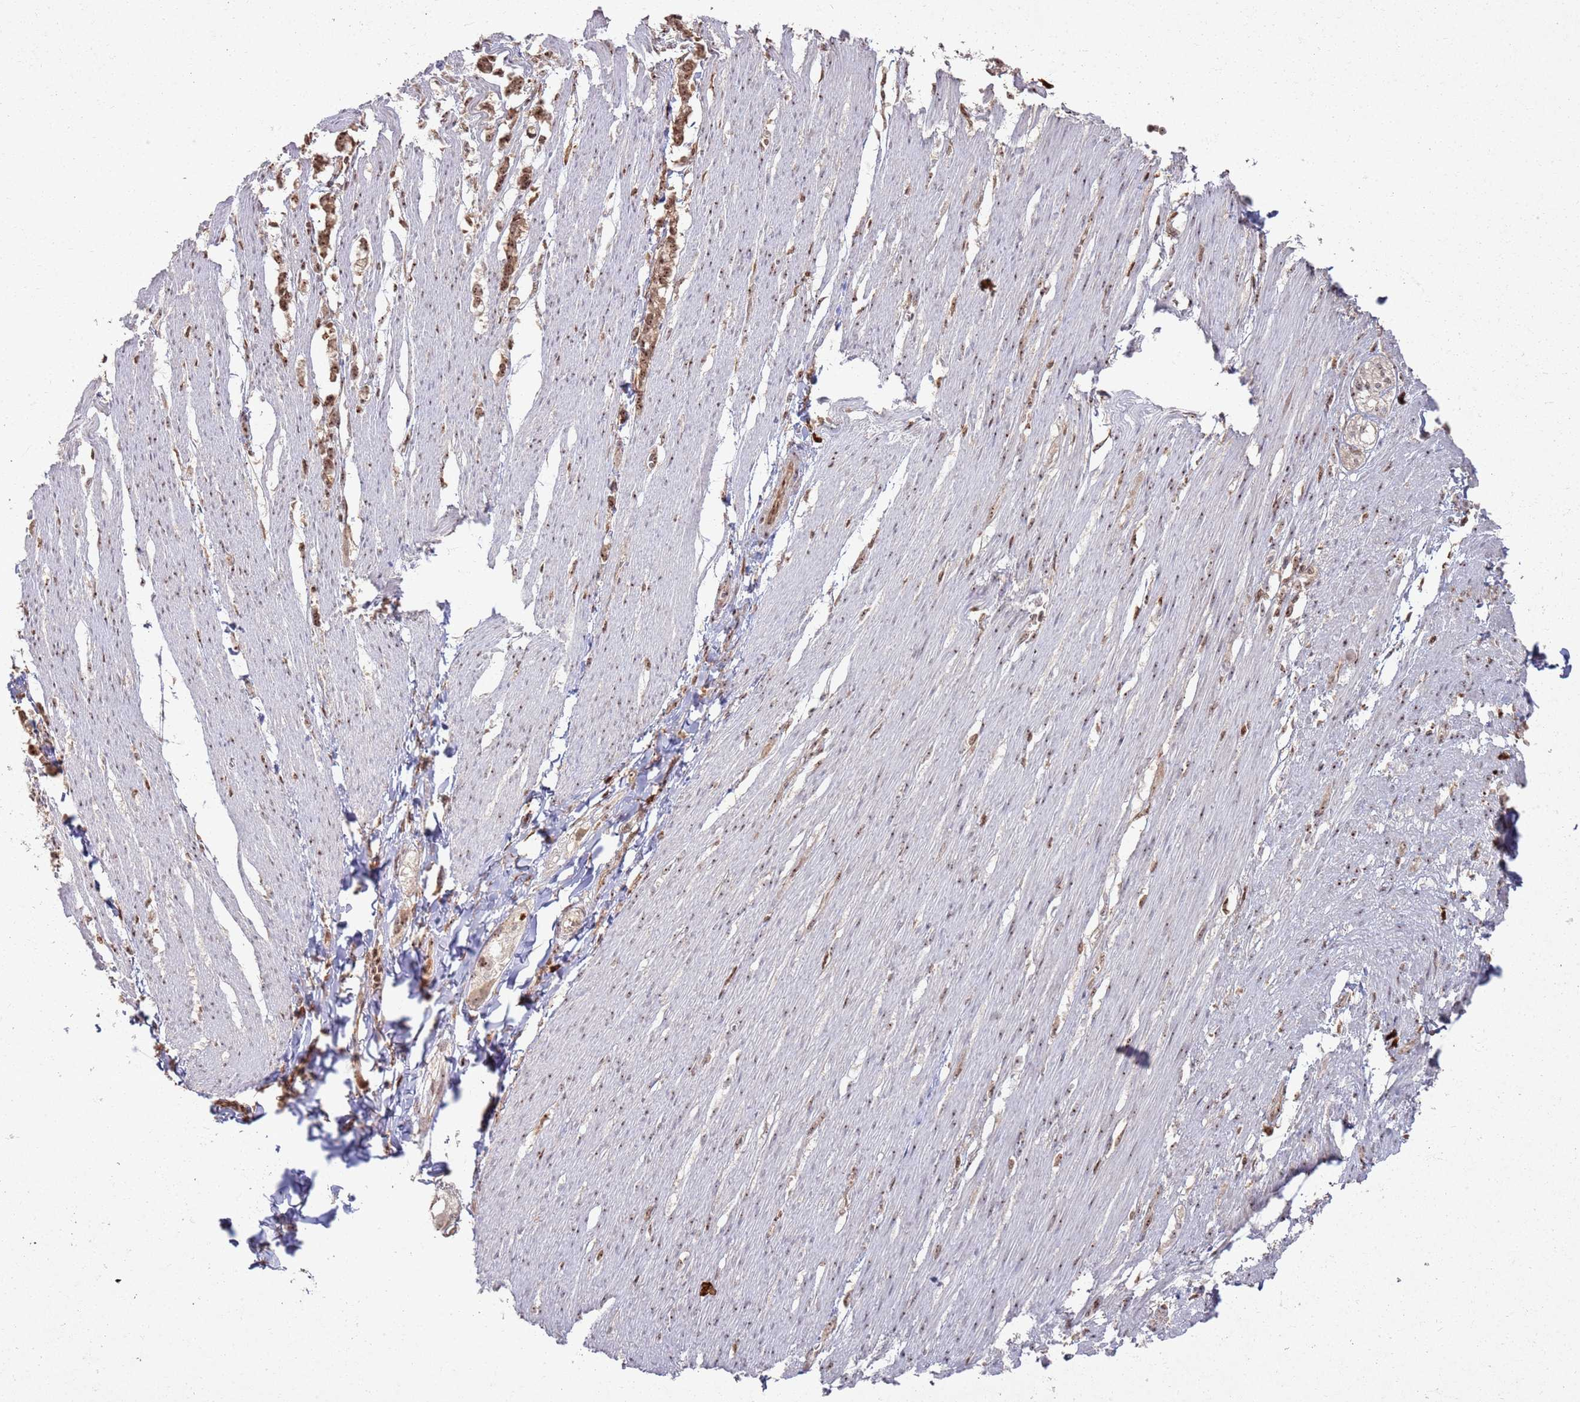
{"staining": {"intensity": "moderate", "quantity": "25%-75%", "location": "nuclear"}, "tissue": "smooth muscle", "cell_type": "Smooth muscle cells", "image_type": "normal", "snomed": [{"axis": "morphology", "description": "Normal tissue, NOS"}, {"axis": "morphology", "description": "Adenocarcinoma, NOS"}, {"axis": "topography", "description": "Colon"}, {"axis": "topography", "description": "Peripheral nerve tissue"}], "caption": "Immunohistochemistry (IHC) of benign smooth muscle demonstrates medium levels of moderate nuclear positivity in about 25%-75% of smooth muscle cells.", "gene": "UTP11", "patient": {"sex": "male", "age": 14}}